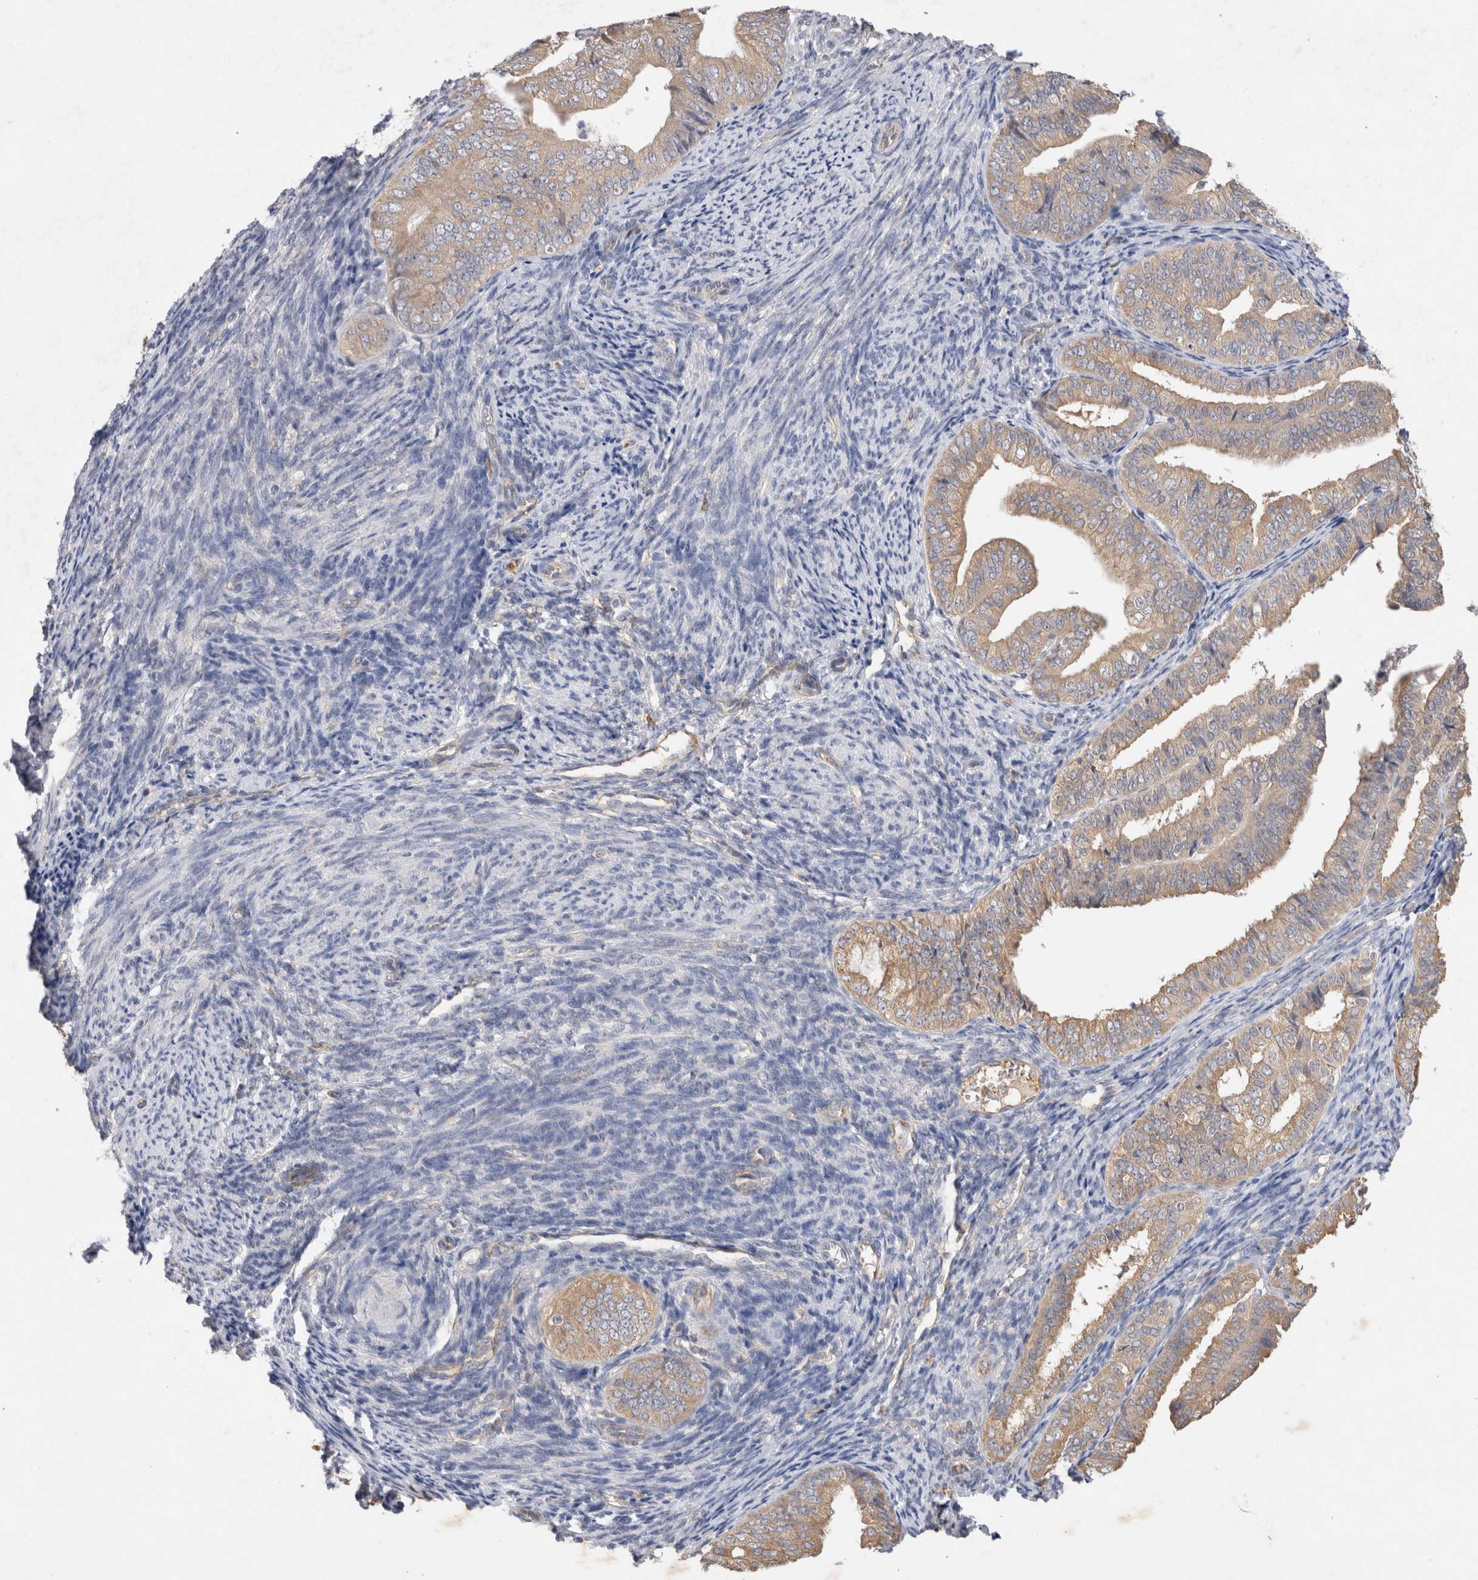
{"staining": {"intensity": "weak", "quantity": ">75%", "location": "cytoplasmic/membranous"}, "tissue": "endometrial cancer", "cell_type": "Tumor cells", "image_type": "cancer", "snomed": [{"axis": "morphology", "description": "Adenocarcinoma, NOS"}, {"axis": "topography", "description": "Endometrium"}], "caption": "An immunohistochemistry (IHC) histopathology image of tumor tissue is shown. Protein staining in brown shows weak cytoplasmic/membranous positivity in adenocarcinoma (endometrial) within tumor cells.", "gene": "GAS1", "patient": {"sex": "female", "age": 63}}